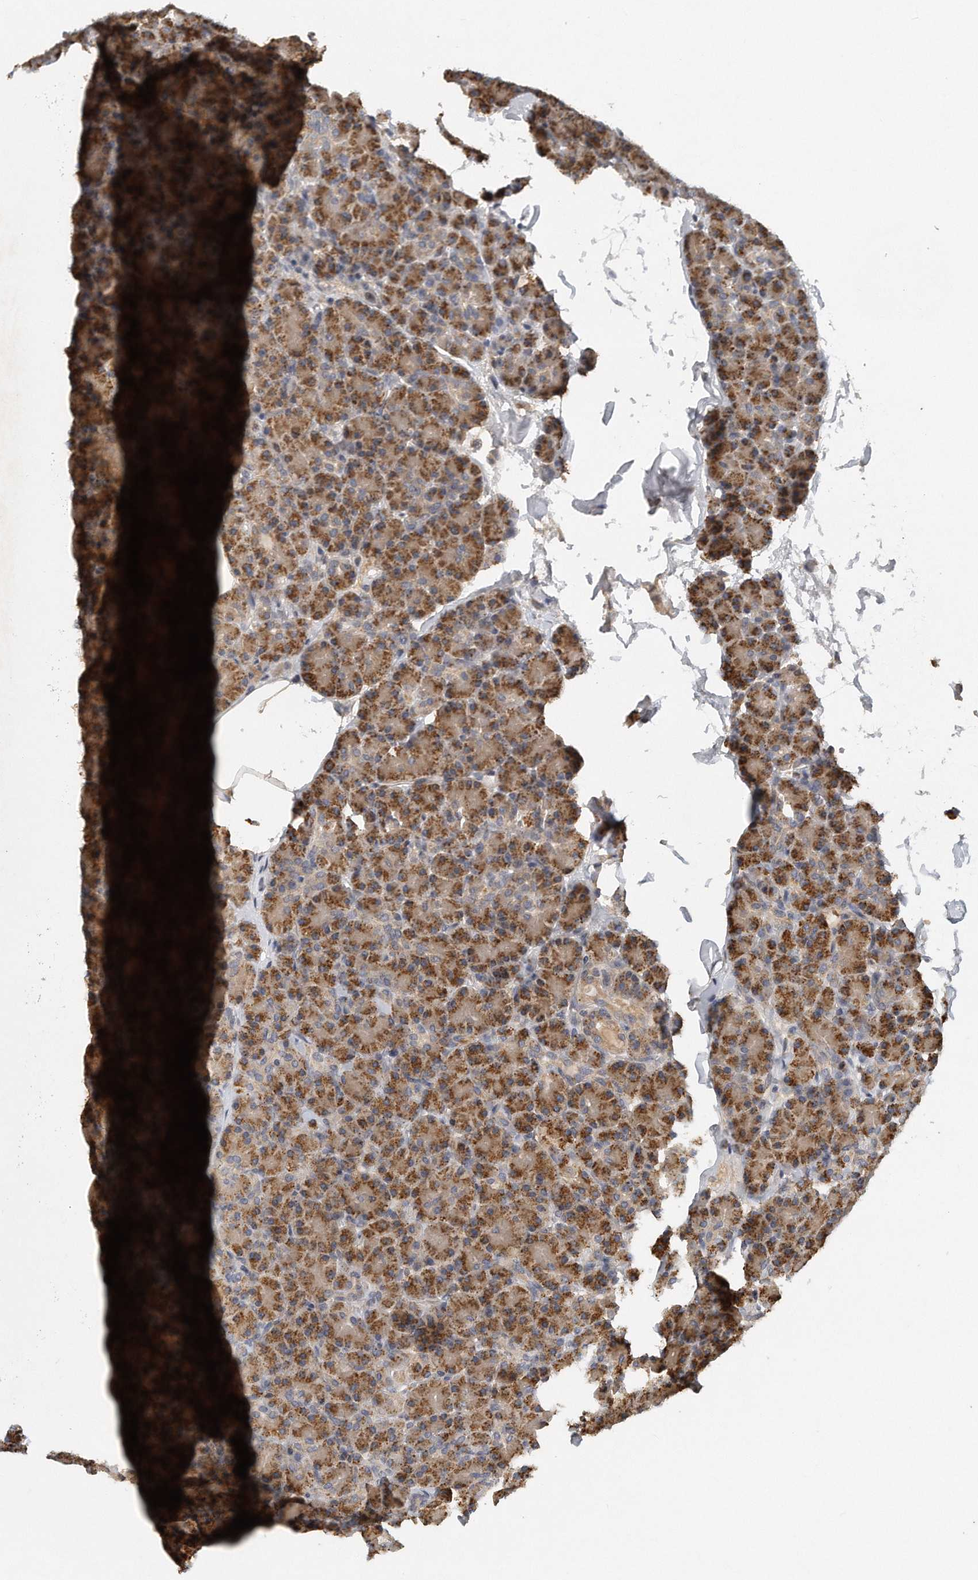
{"staining": {"intensity": "strong", "quantity": ">75%", "location": "cytoplasmic/membranous"}, "tissue": "pancreas", "cell_type": "Exocrine glandular cells", "image_type": "normal", "snomed": [{"axis": "morphology", "description": "Normal tissue, NOS"}, {"axis": "topography", "description": "Pancreas"}], "caption": "Immunohistochemical staining of benign human pancreas displays high levels of strong cytoplasmic/membranous positivity in about >75% of exocrine glandular cells. (DAB IHC with brightfield microscopy, high magnification).", "gene": "TRAPPC14", "patient": {"sex": "female", "age": 43}}